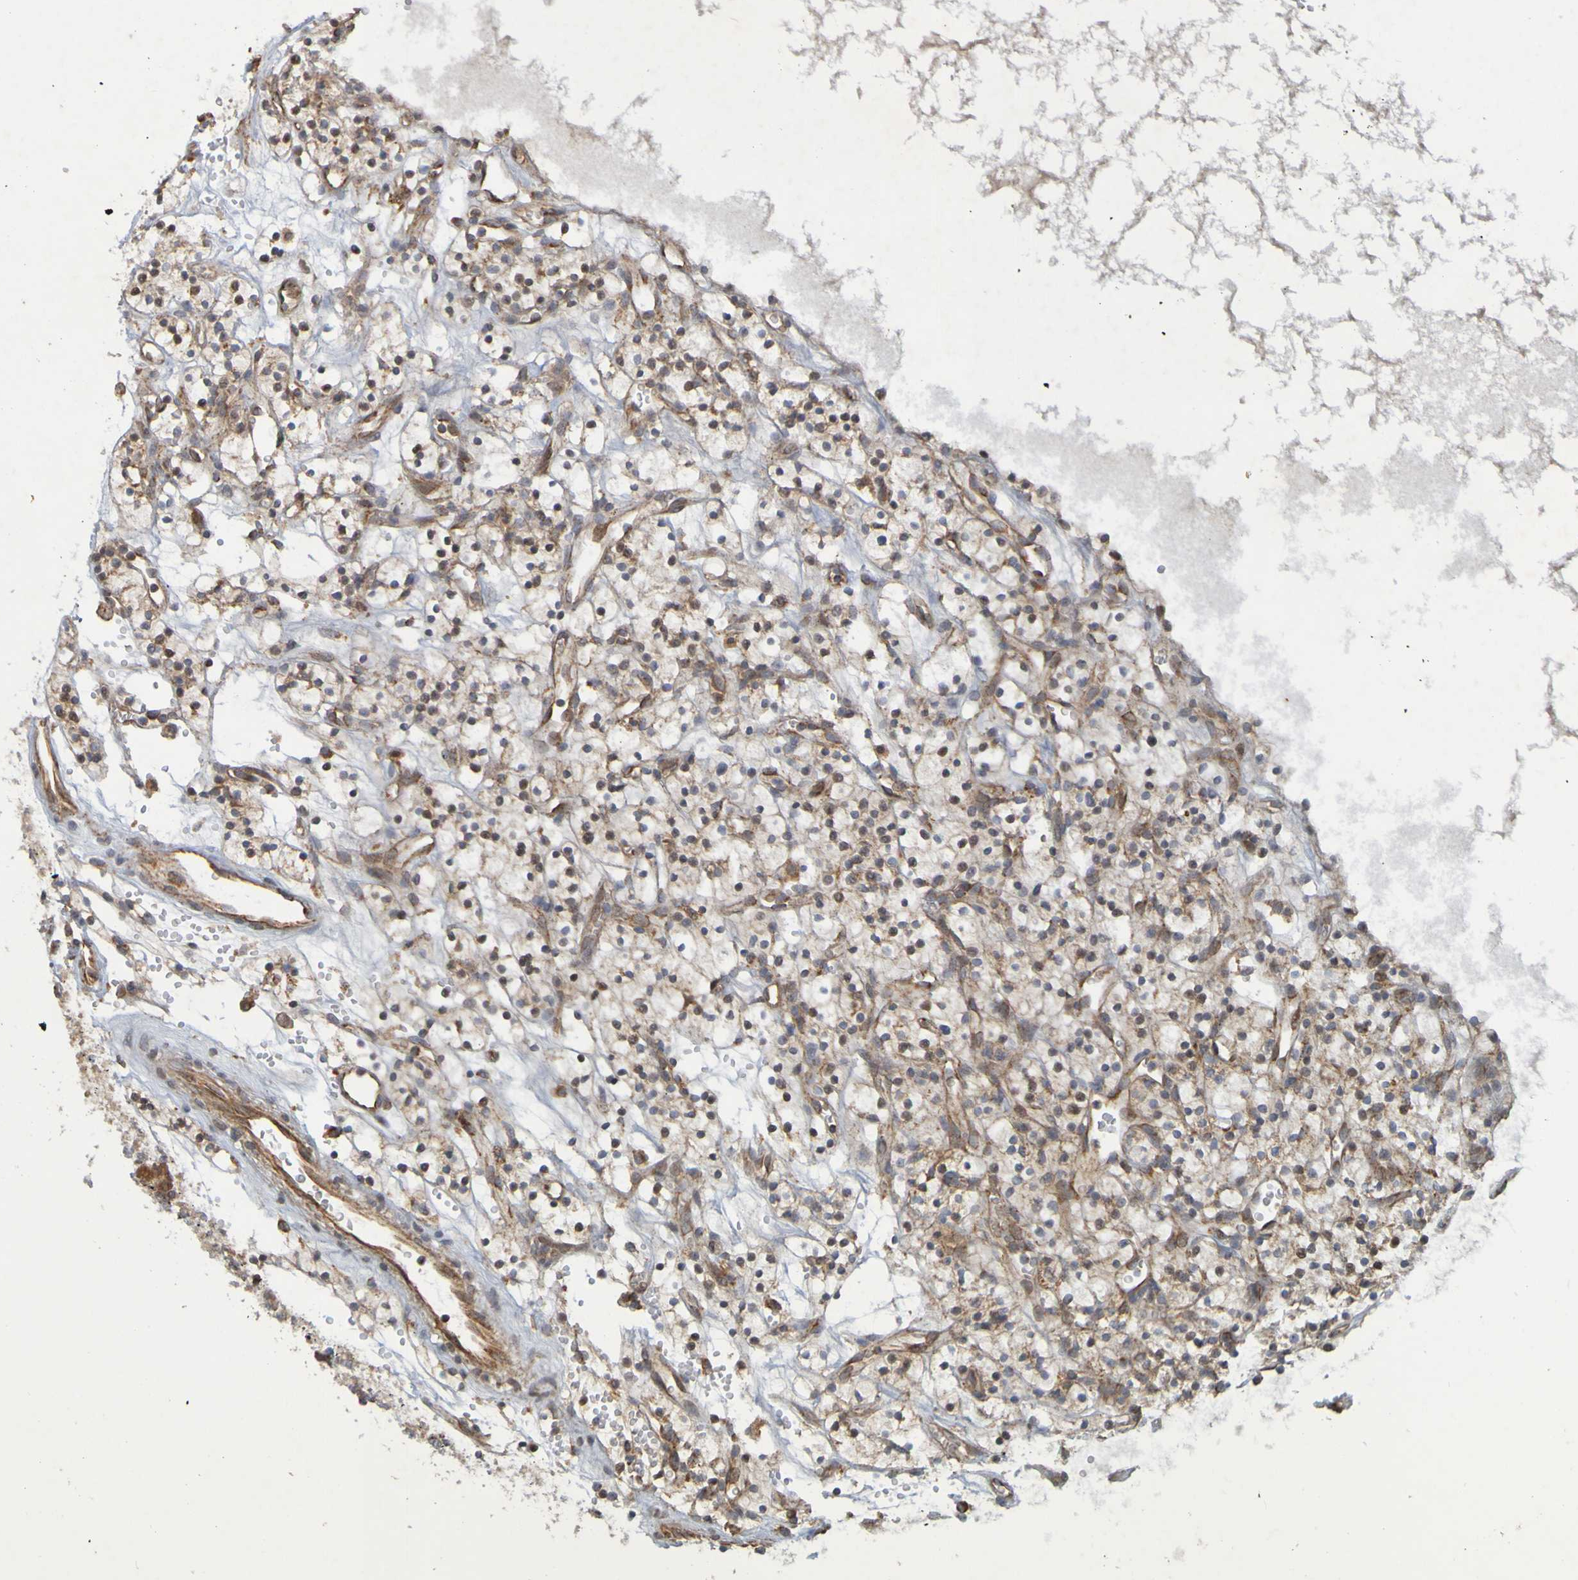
{"staining": {"intensity": "weak", "quantity": ">75%", "location": "cytoplasmic/membranous"}, "tissue": "renal cancer", "cell_type": "Tumor cells", "image_type": "cancer", "snomed": [{"axis": "morphology", "description": "Adenocarcinoma, NOS"}, {"axis": "topography", "description": "Kidney"}], "caption": "Protein staining demonstrates weak cytoplasmic/membranous staining in about >75% of tumor cells in renal adenocarcinoma.", "gene": "TMBIM1", "patient": {"sex": "female", "age": 57}}